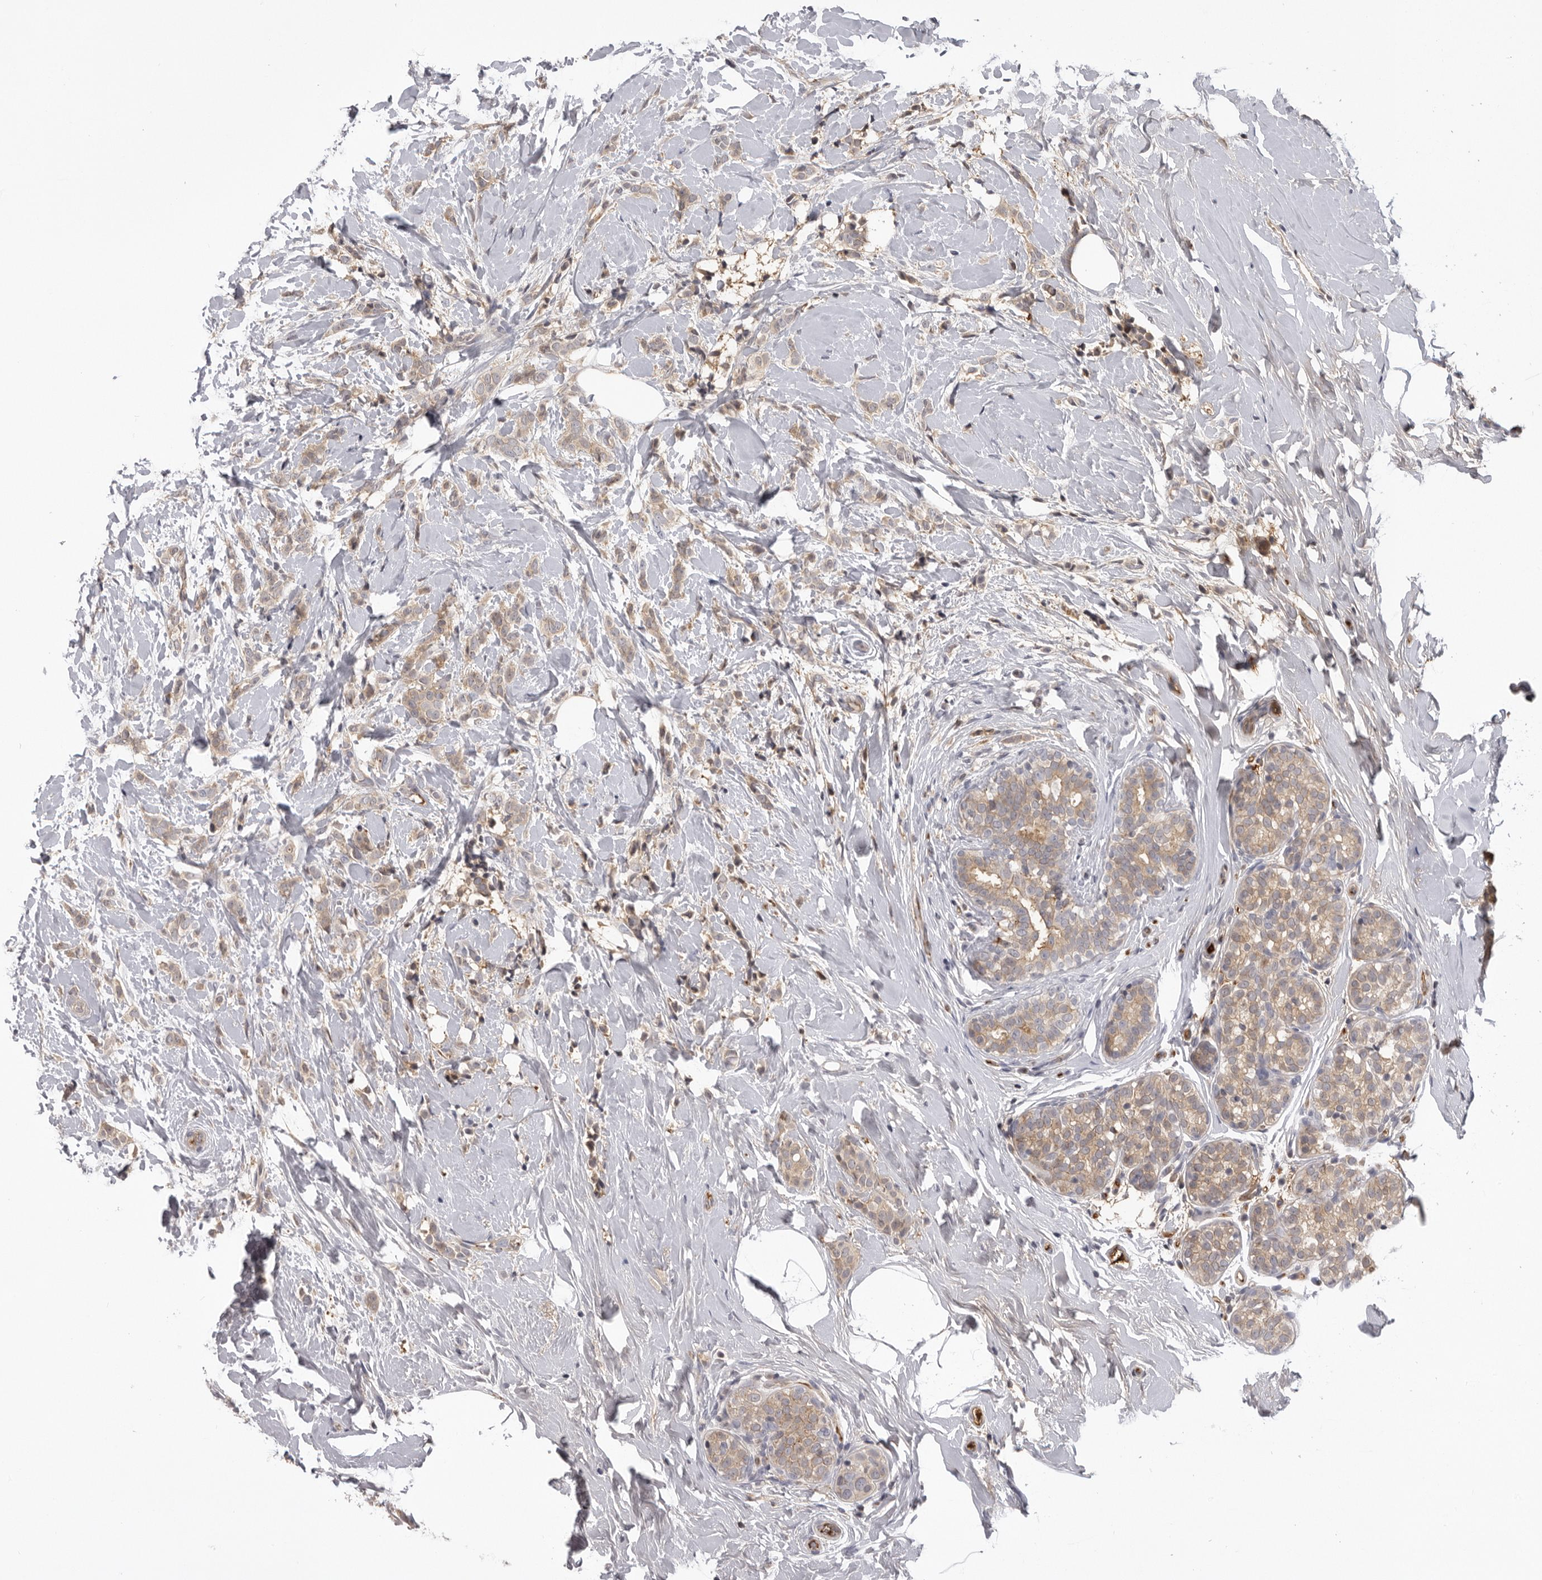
{"staining": {"intensity": "weak", "quantity": ">75%", "location": "cytoplasmic/membranous"}, "tissue": "breast cancer", "cell_type": "Tumor cells", "image_type": "cancer", "snomed": [{"axis": "morphology", "description": "Lobular carcinoma, in situ"}, {"axis": "morphology", "description": "Lobular carcinoma"}, {"axis": "topography", "description": "Breast"}], "caption": "Breast cancer stained for a protein (brown) shows weak cytoplasmic/membranous positive expression in approximately >75% of tumor cells.", "gene": "PLEKHF2", "patient": {"sex": "female", "age": 41}}